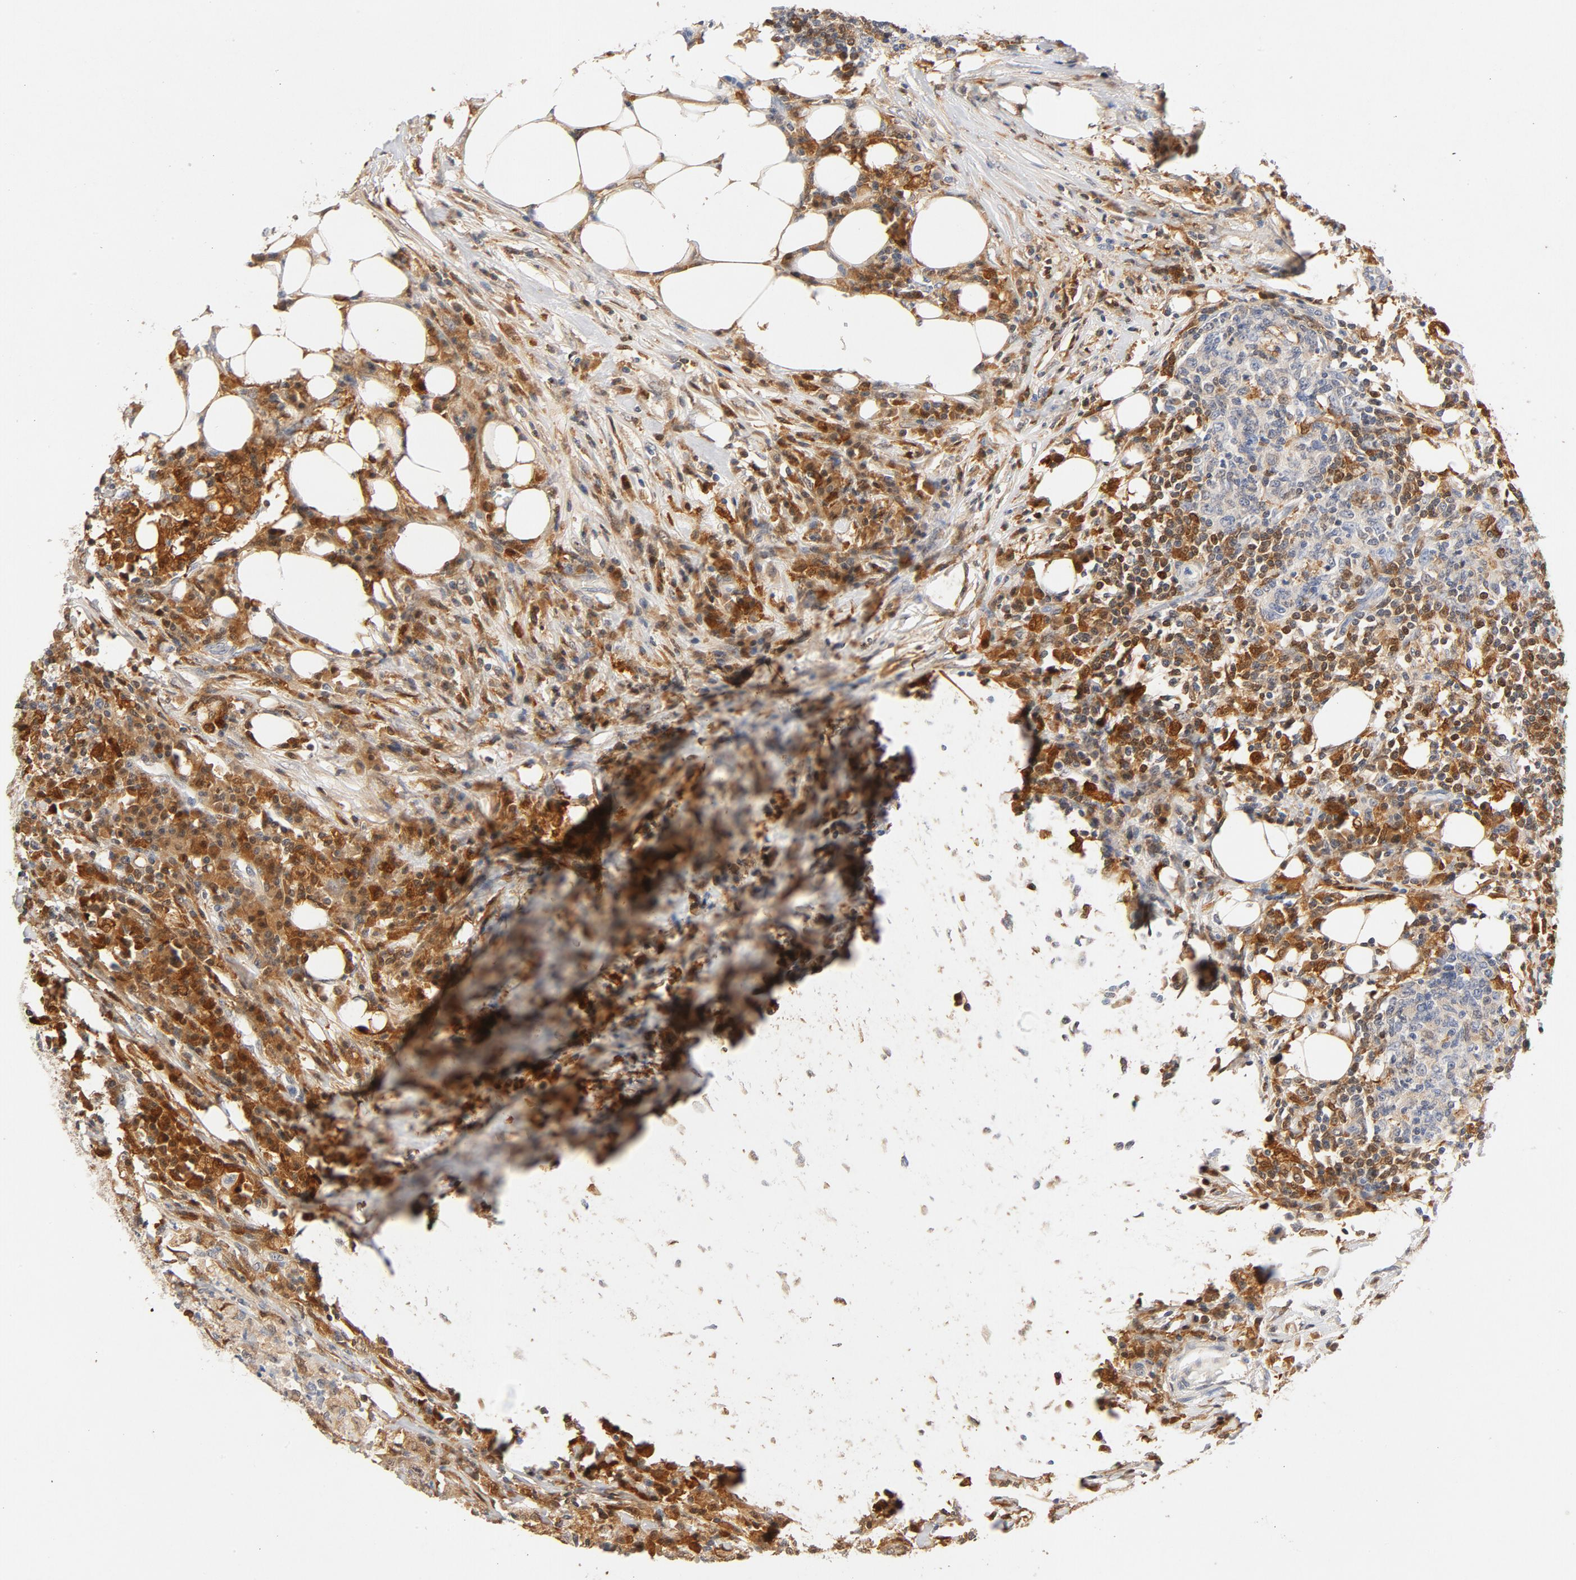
{"staining": {"intensity": "moderate", "quantity": "25%-75%", "location": "cytoplasmic/membranous"}, "tissue": "colorectal cancer", "cell_type": "Tumor cells", "image_type": "cancer", "snomed": [{"axis": "morphology", "description": "Adenocarcinoma, NOS"}, {"axis": "topography", "description": "Colon"}], "caption": "Tumor cells demonstrate moderate cytoplasmic/membranous staining in approximately 25%-75% of cells in adenocarcinoma (colorectal).", "gene": "STAT1", "patient": {"sex": "male", "age": 71}}